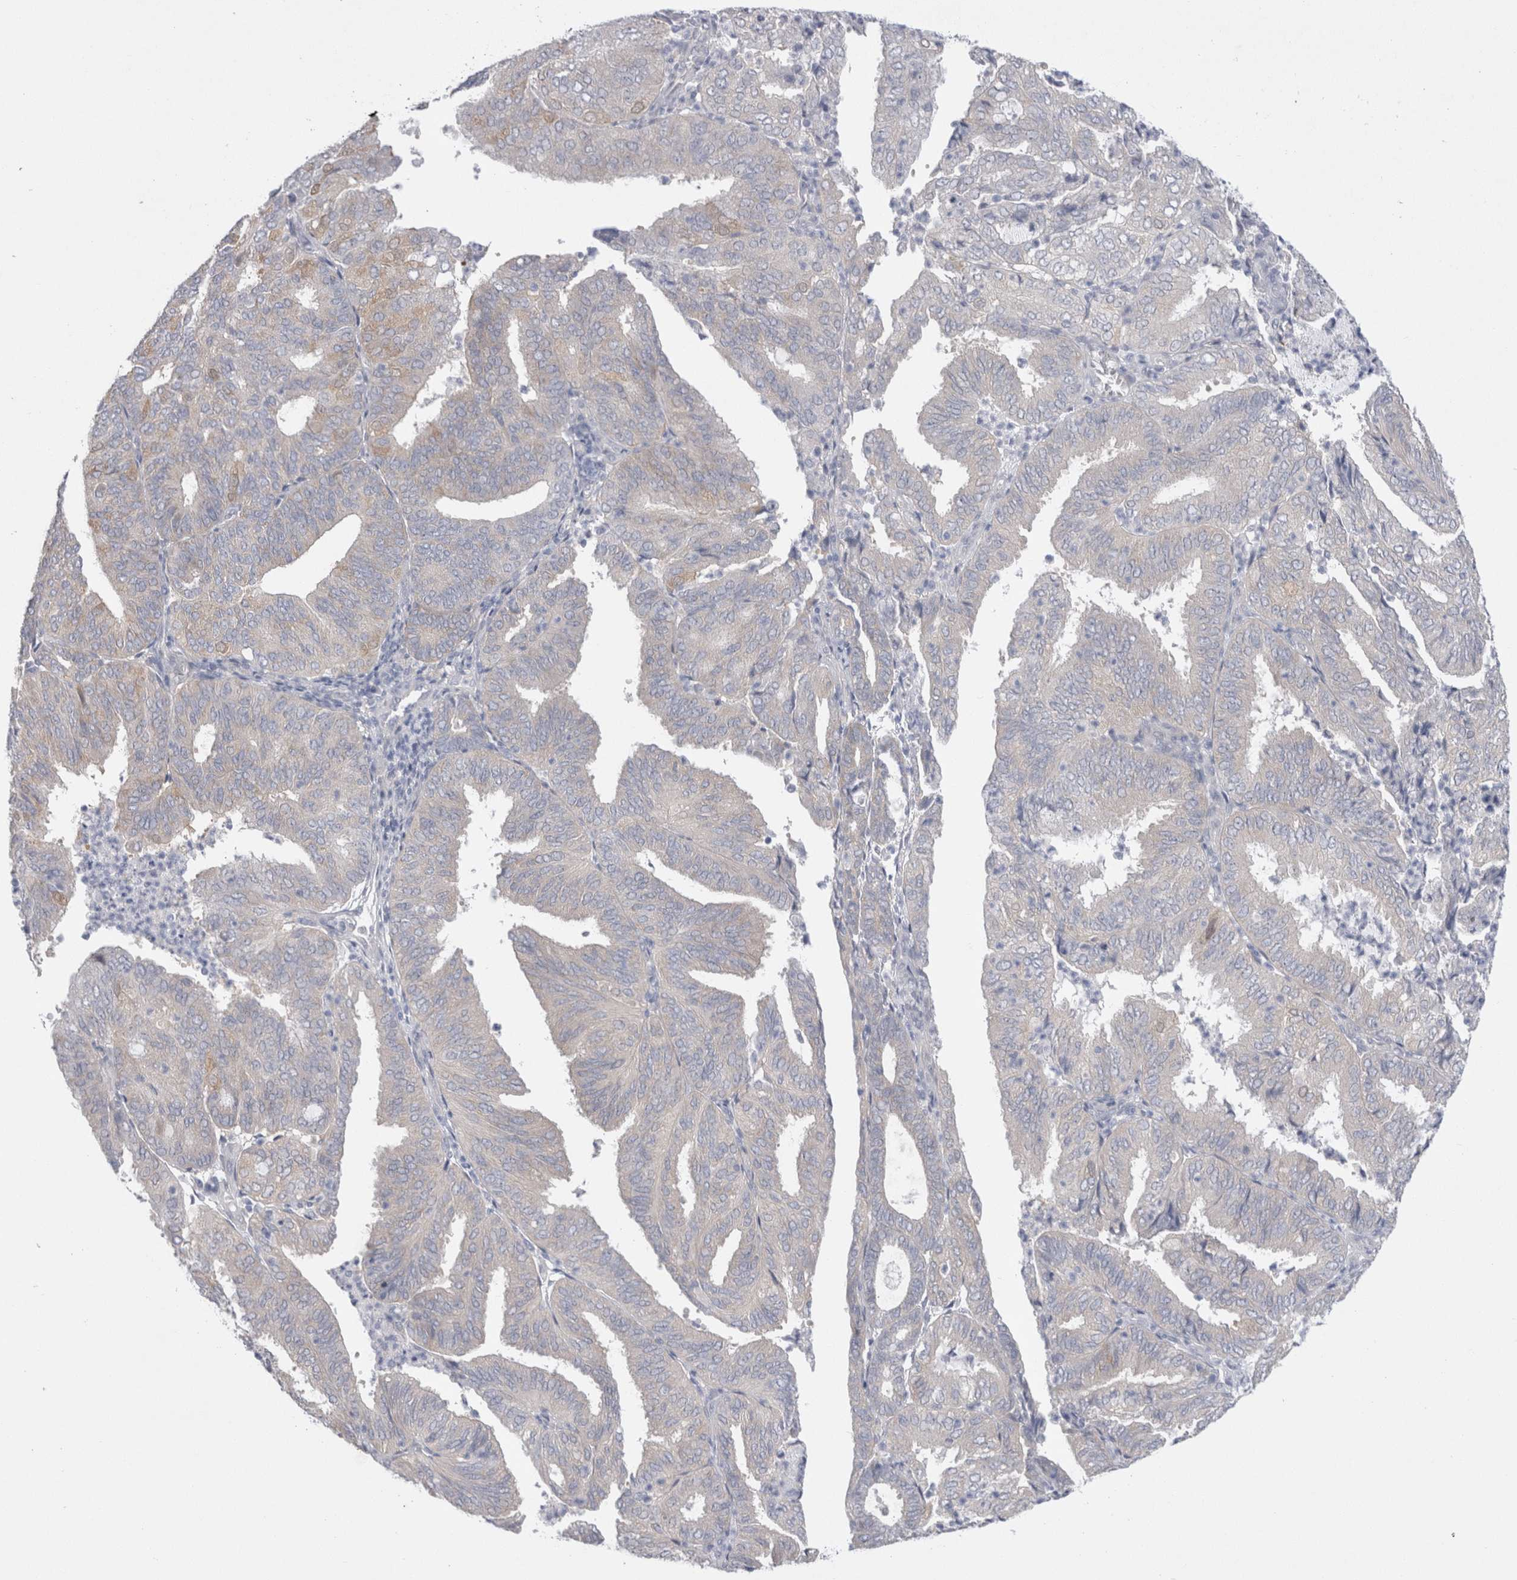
{"staining": {"intensity": "negative", "quantity": "none", "location": "none"}, "tissue": "endometrial cancer", "cell_type": "Tumor cells", "image_type": "cancer", "snomed": [{"axis": "morphology", "description": "Adenocarcinoma, NOS"}, {"axis": "topography", "description": "Uterus"}], "caption": "This photomicrograph is of endometrial cancer (adenocarcinoma) stained with immunohistochemistry (IHC) to label a protein in brown with the nuclei are counter-stained blue. There is no expression in tumor cells.", "gene": "WIPF2", "patient": {"sex": "female", "age": 60}}